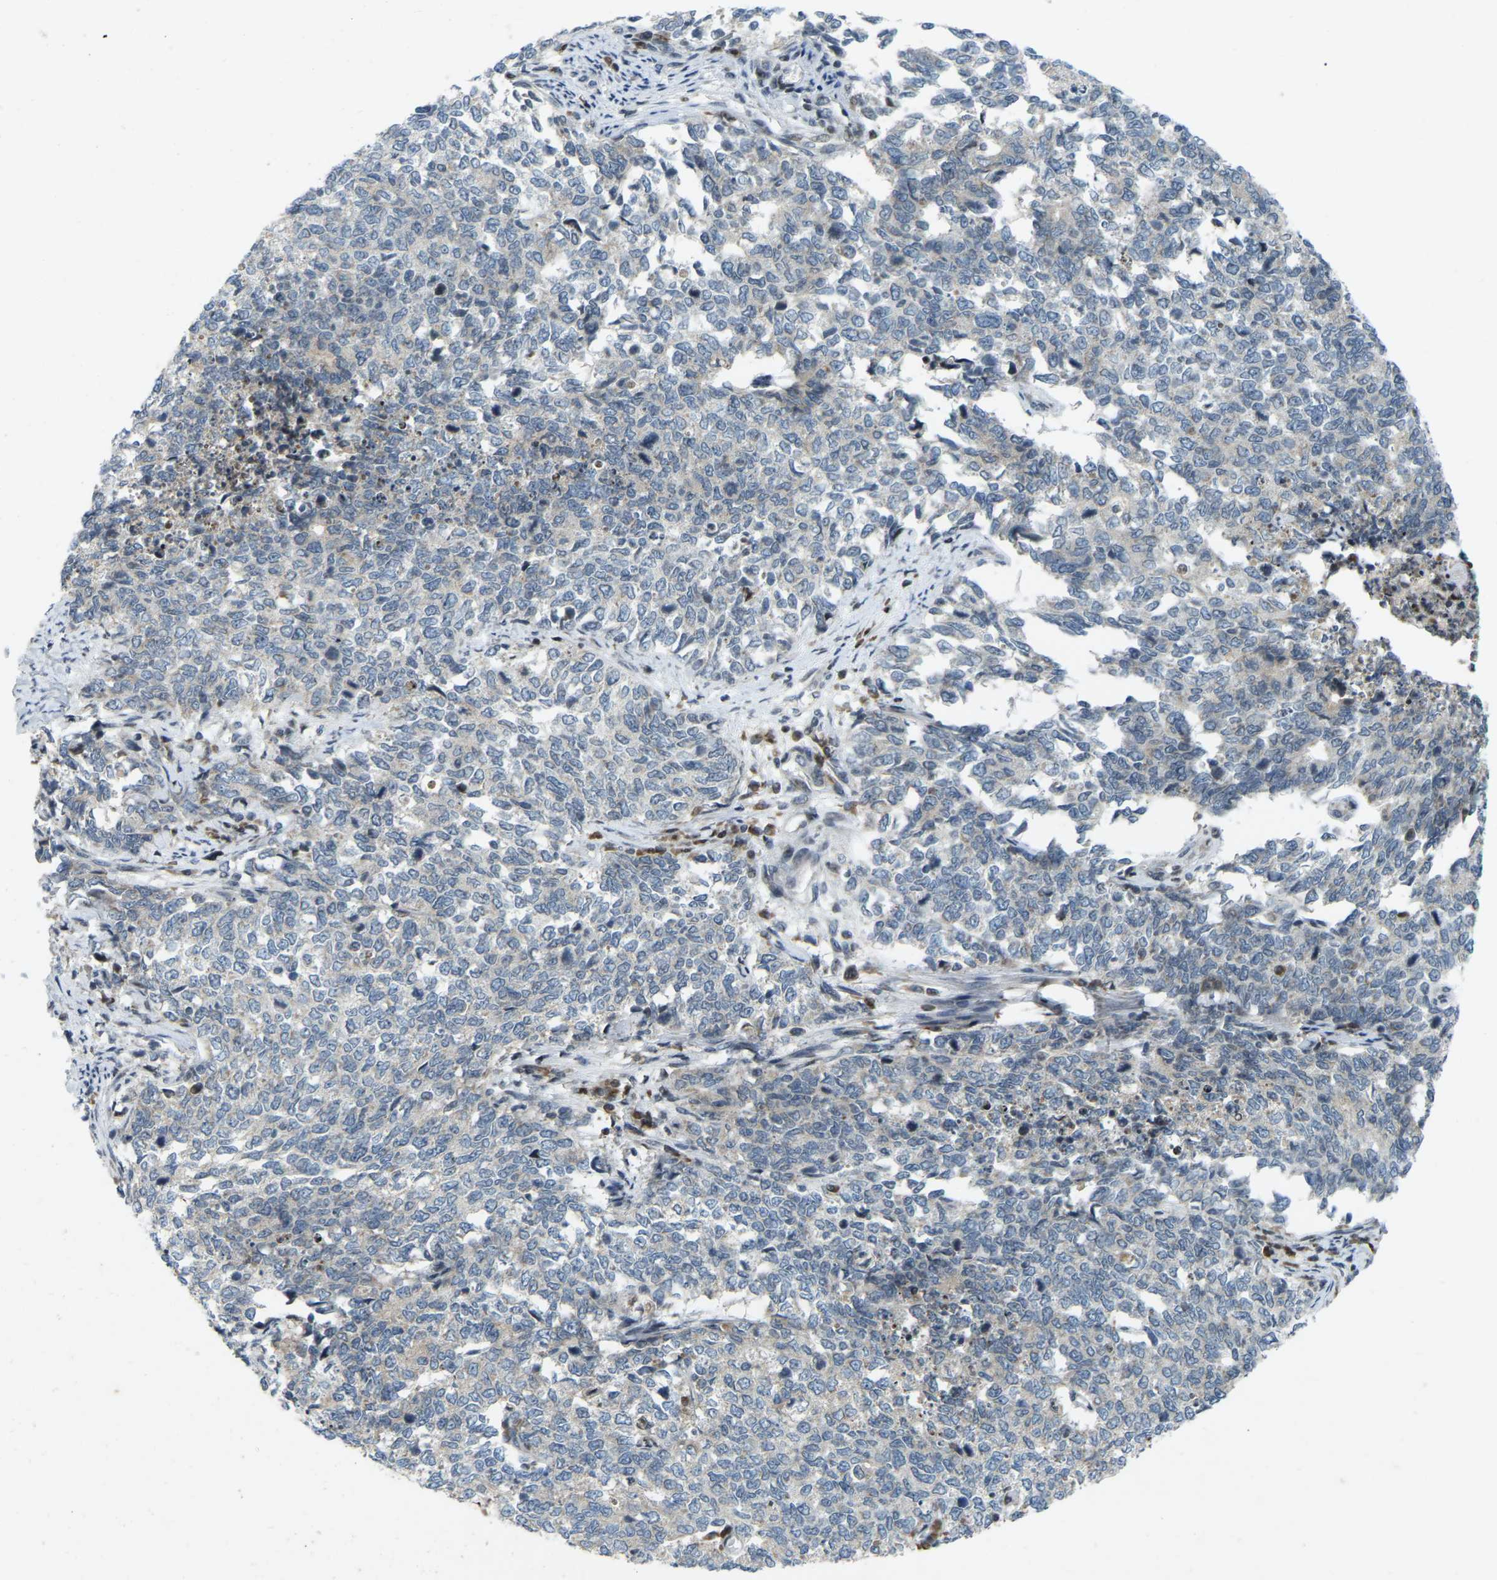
{"staining": {"intensity": "negative", "quantity": "none", "location": "none"}, "tissue": "cervical cancer", "cell_type": "Tumor cells", "image_type": "cancer", "snomed": [{"axis": "morphology", "description": "Squamous cell carcinoma, NOS"}, {"axis": "topography", "description": "Cervix"}], "caption": "This is a micrograph of immunohistochemistry staining of squamous cell carcinoma (cervical), which shows no positivity in tumor cells.", "gene": "PARL", "patient": {"sex": "female", "age": 63}}